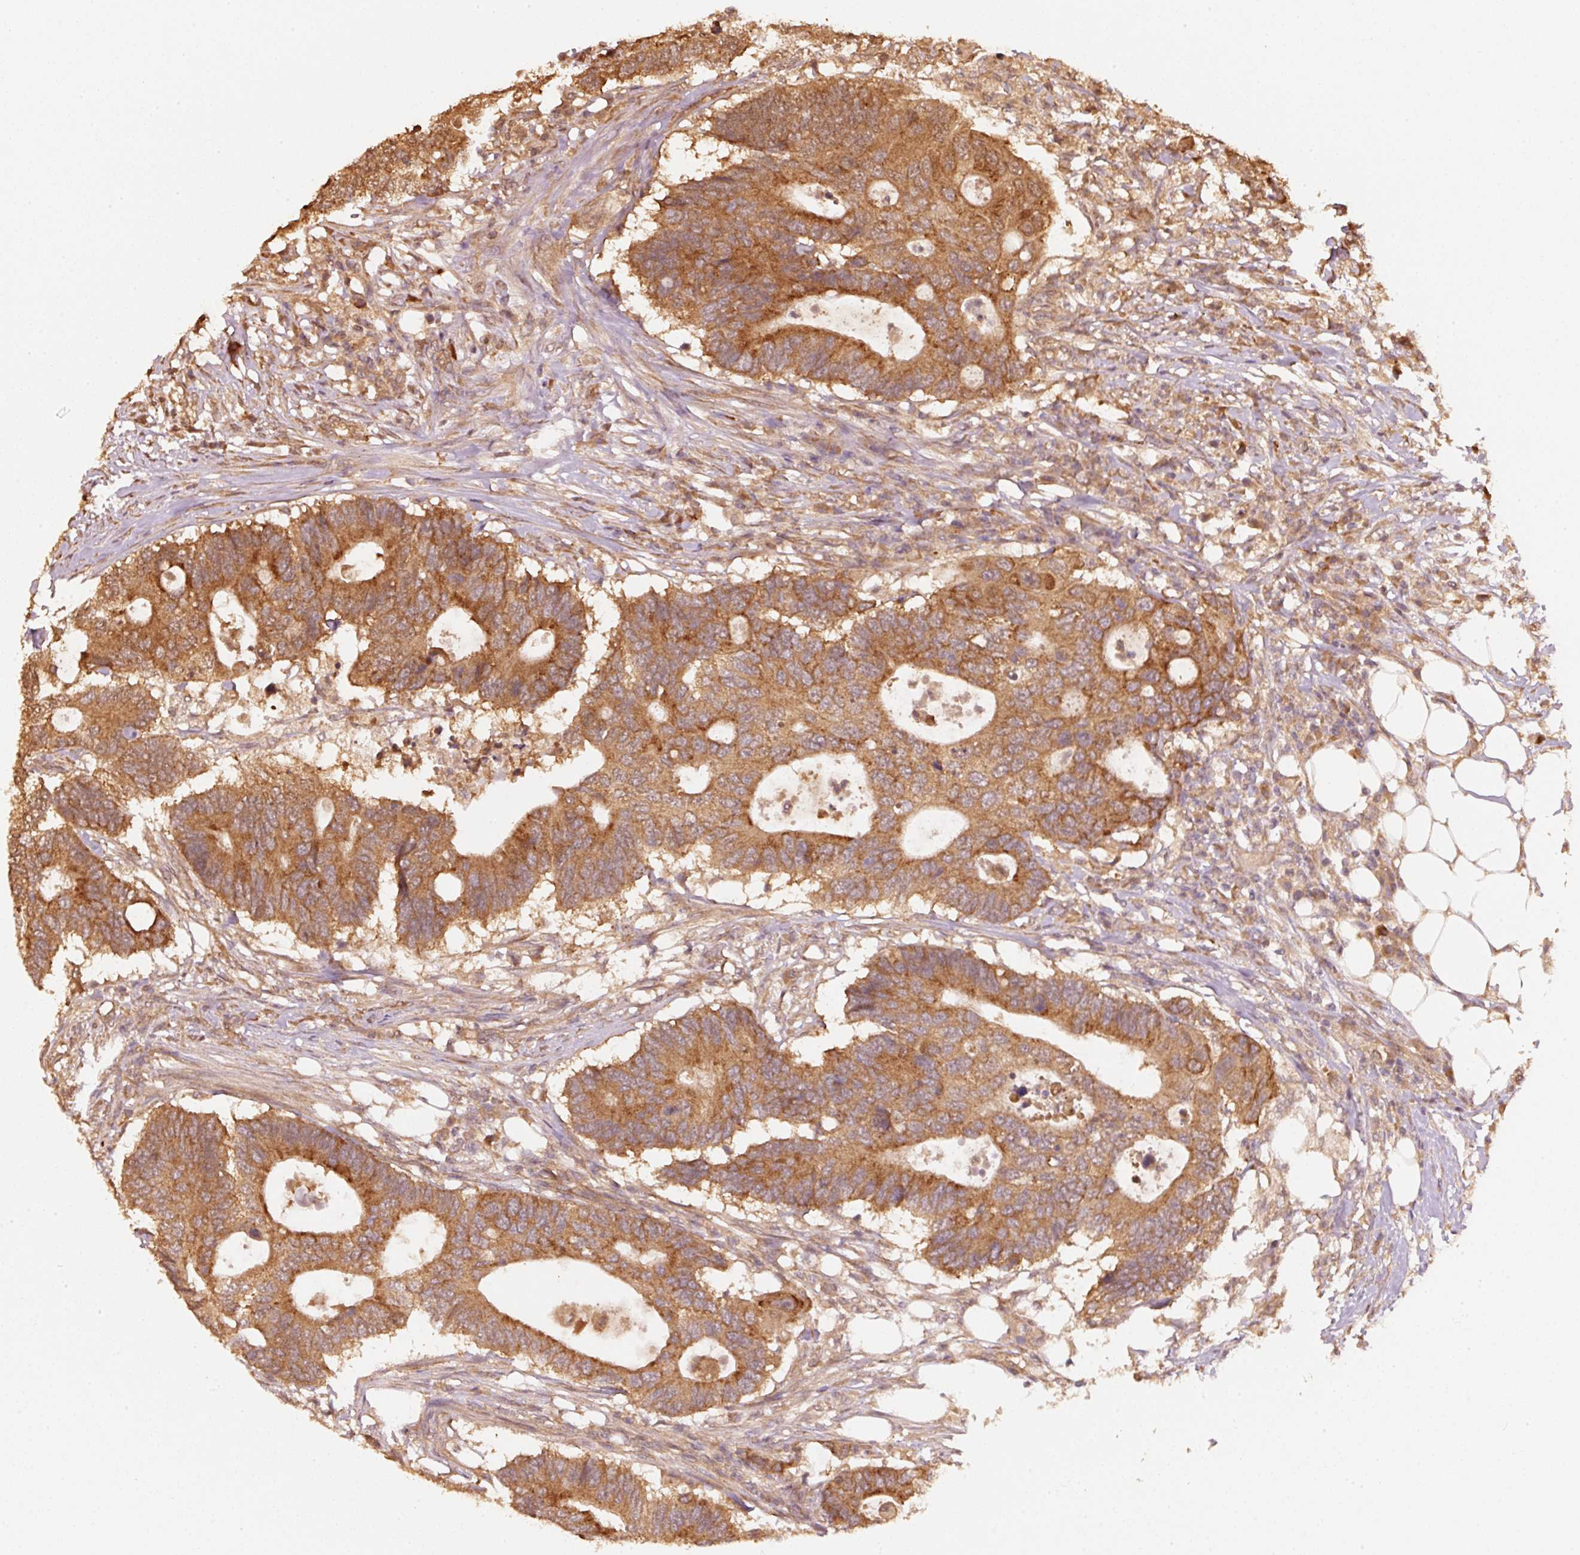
{"staining": {"intensity": "moderate", "quantity": ">75%", "location": "cytoplasmic/membranous"}, "tissue": "colorectal cancer", "cell_type": "Tumor cells", "image_type": "cancer", "snomed": [{"axis": "morphology", "description": "Adenocarcinoma, NOS"}, {"axis": "topography", "description": "Colon"}], "caption": "Immunohistochemical staining of human colorectal cancer displays medium levels of moderate cytoplasmic/membranous protein staining in approximately >75% of tumor cells.", "gene": "STAU1", "patient": {"sex": "male", "age": 71}}